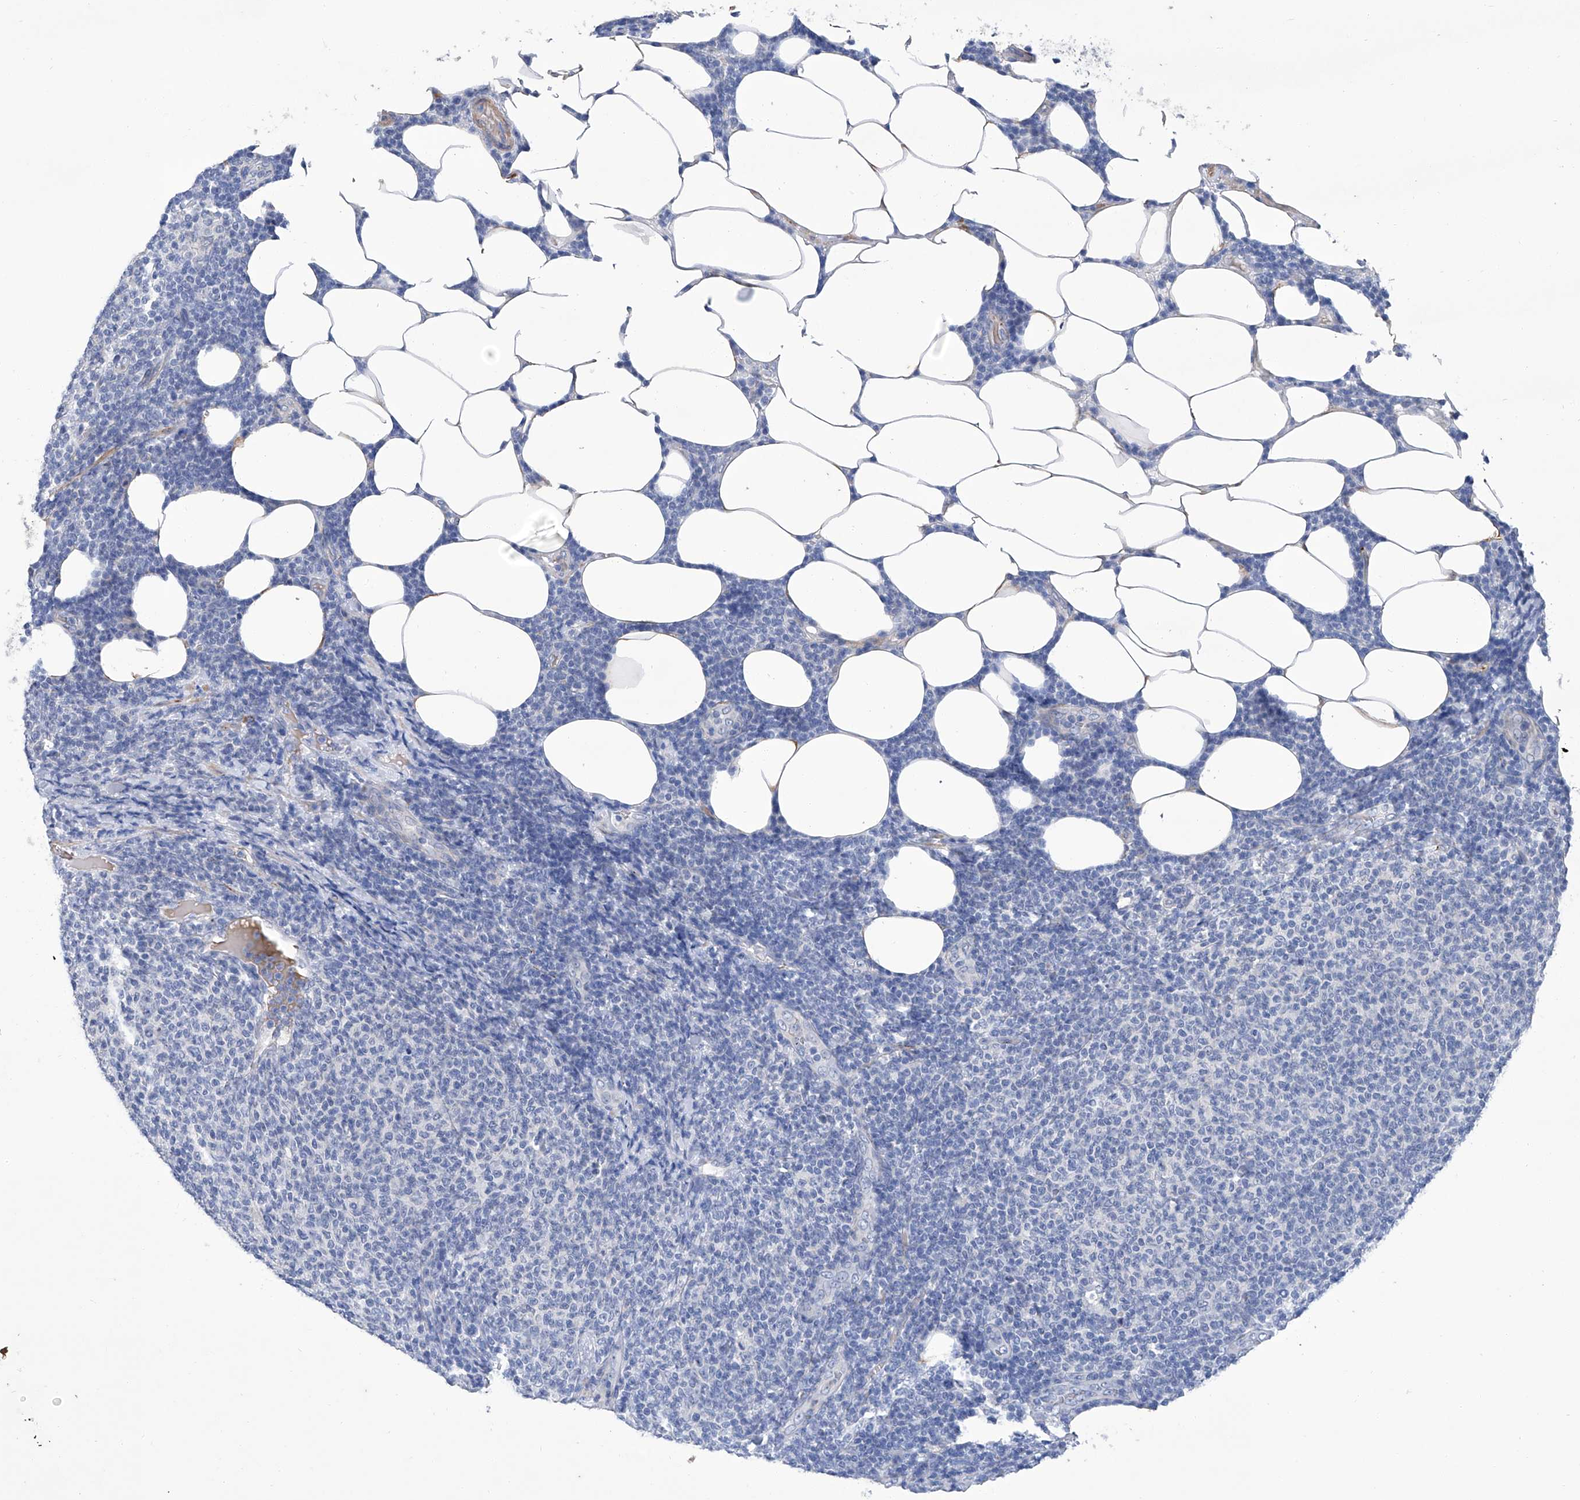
{"staining": {"intensity": "negative", "quantity": "none", "location": "none"}, "tissue": "lymphoma", "cell_type": "Tumor cells", "image_type": "cancer", "snomed": [{"axis": "morphology", "description": "Malignant lymphoma, non-Hodgkin's type, Low grade"}, {"axis": "topography", "description": "Lymph node"}], "caption": "Human malignant lymphoma, non-Hodgkin's type (low-grade) stained for a protein using immunohistochemistry reveals no staining in tumor cells.", "gene": "GPT", "patient": {"sex": "male", "age": 66}}